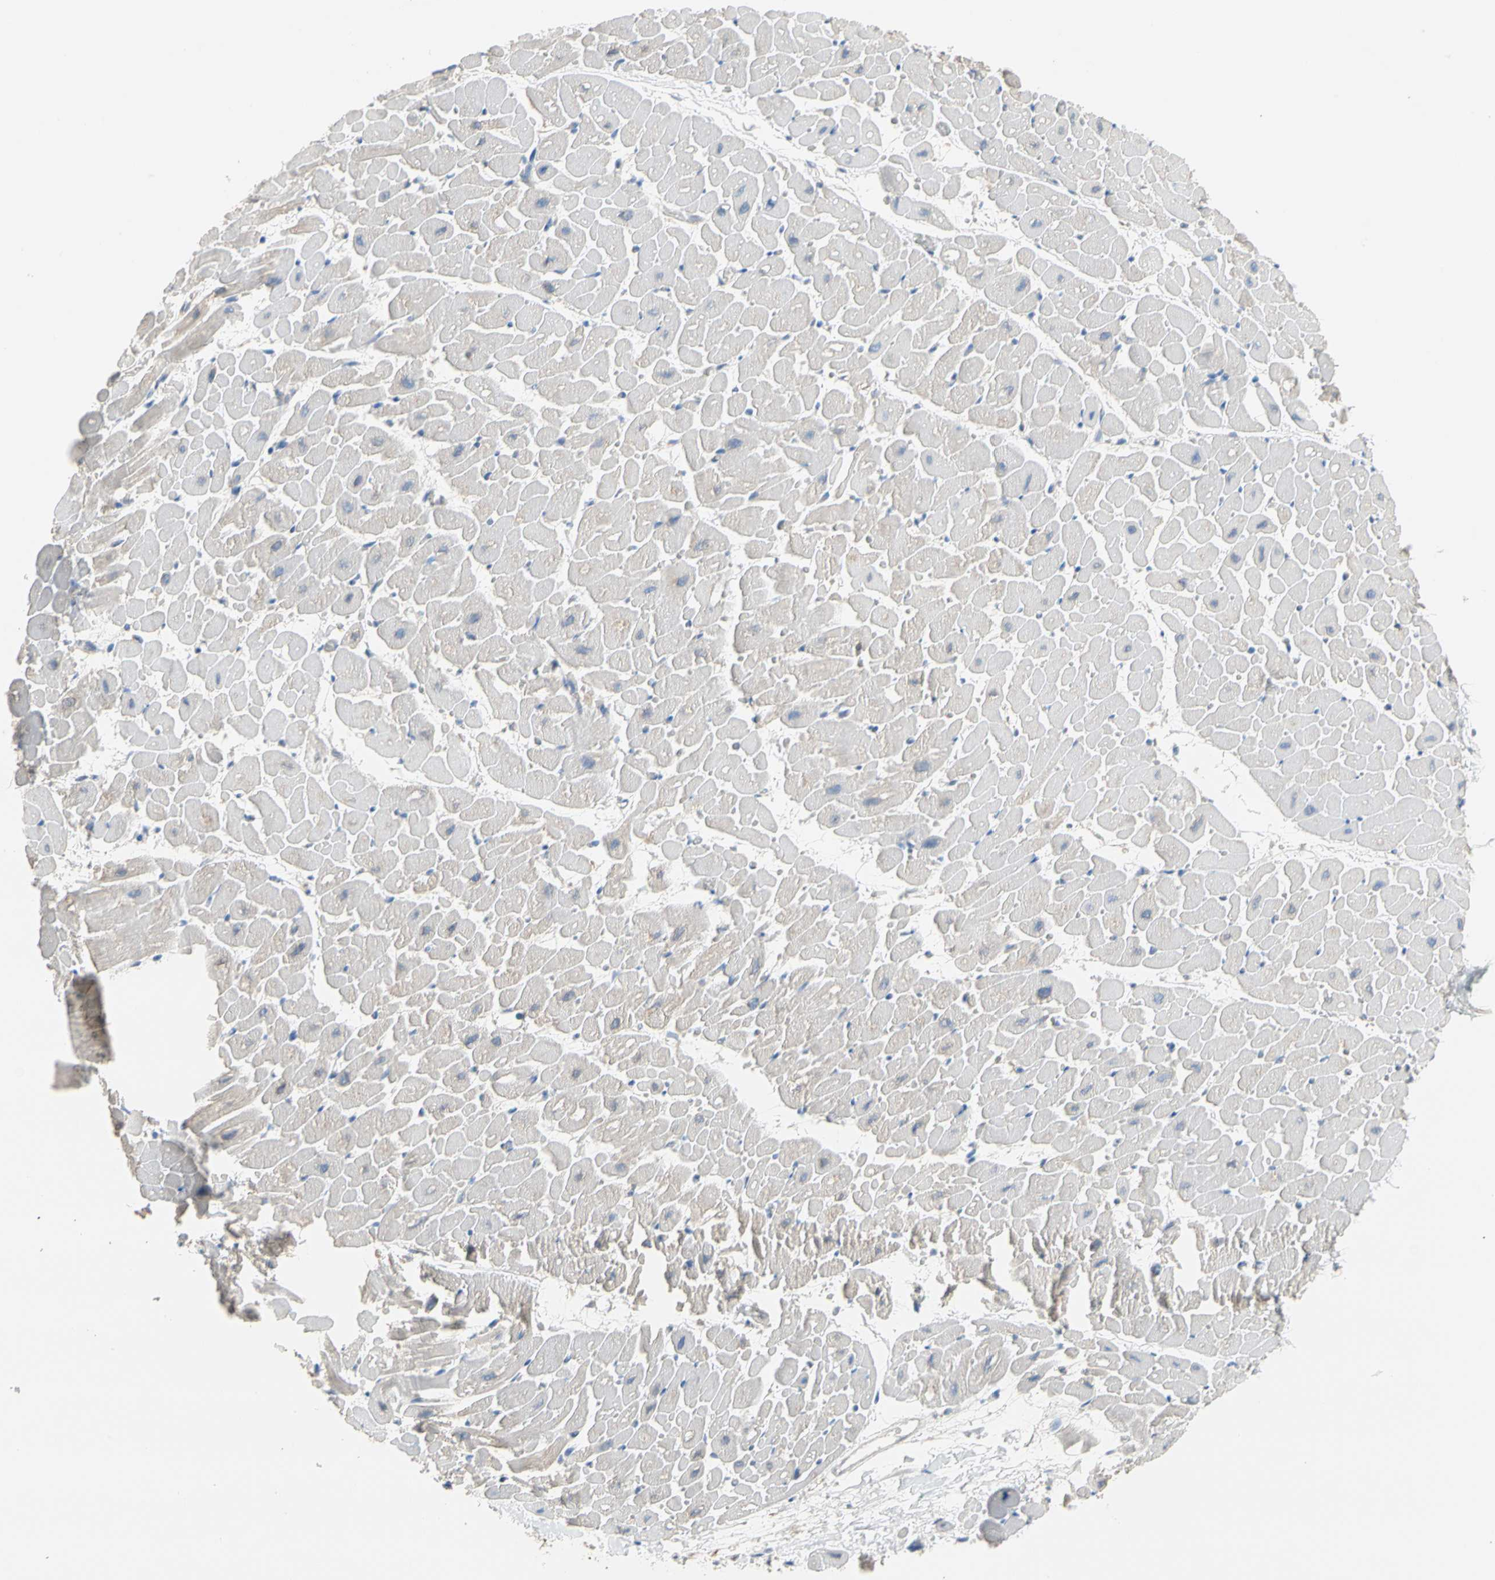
{"staining": {"intensity": "negative", "quantity": "none", "location": "none"}, "tissue": "heart muscle", "cell_type": "Cardiomyocytes", "image_type": "normal", "snomed": [{"axis": "morphology", "description": "Normal tissue, NOS"}, {"axis": "topography", "description": "Heart"}], "caption": "Immunohistochemistry of normal human heart muscle reveals no positivity in cardiomyocytes.", "gene": "BBOX1", "patient": {"sex": "male", "age": 45}}